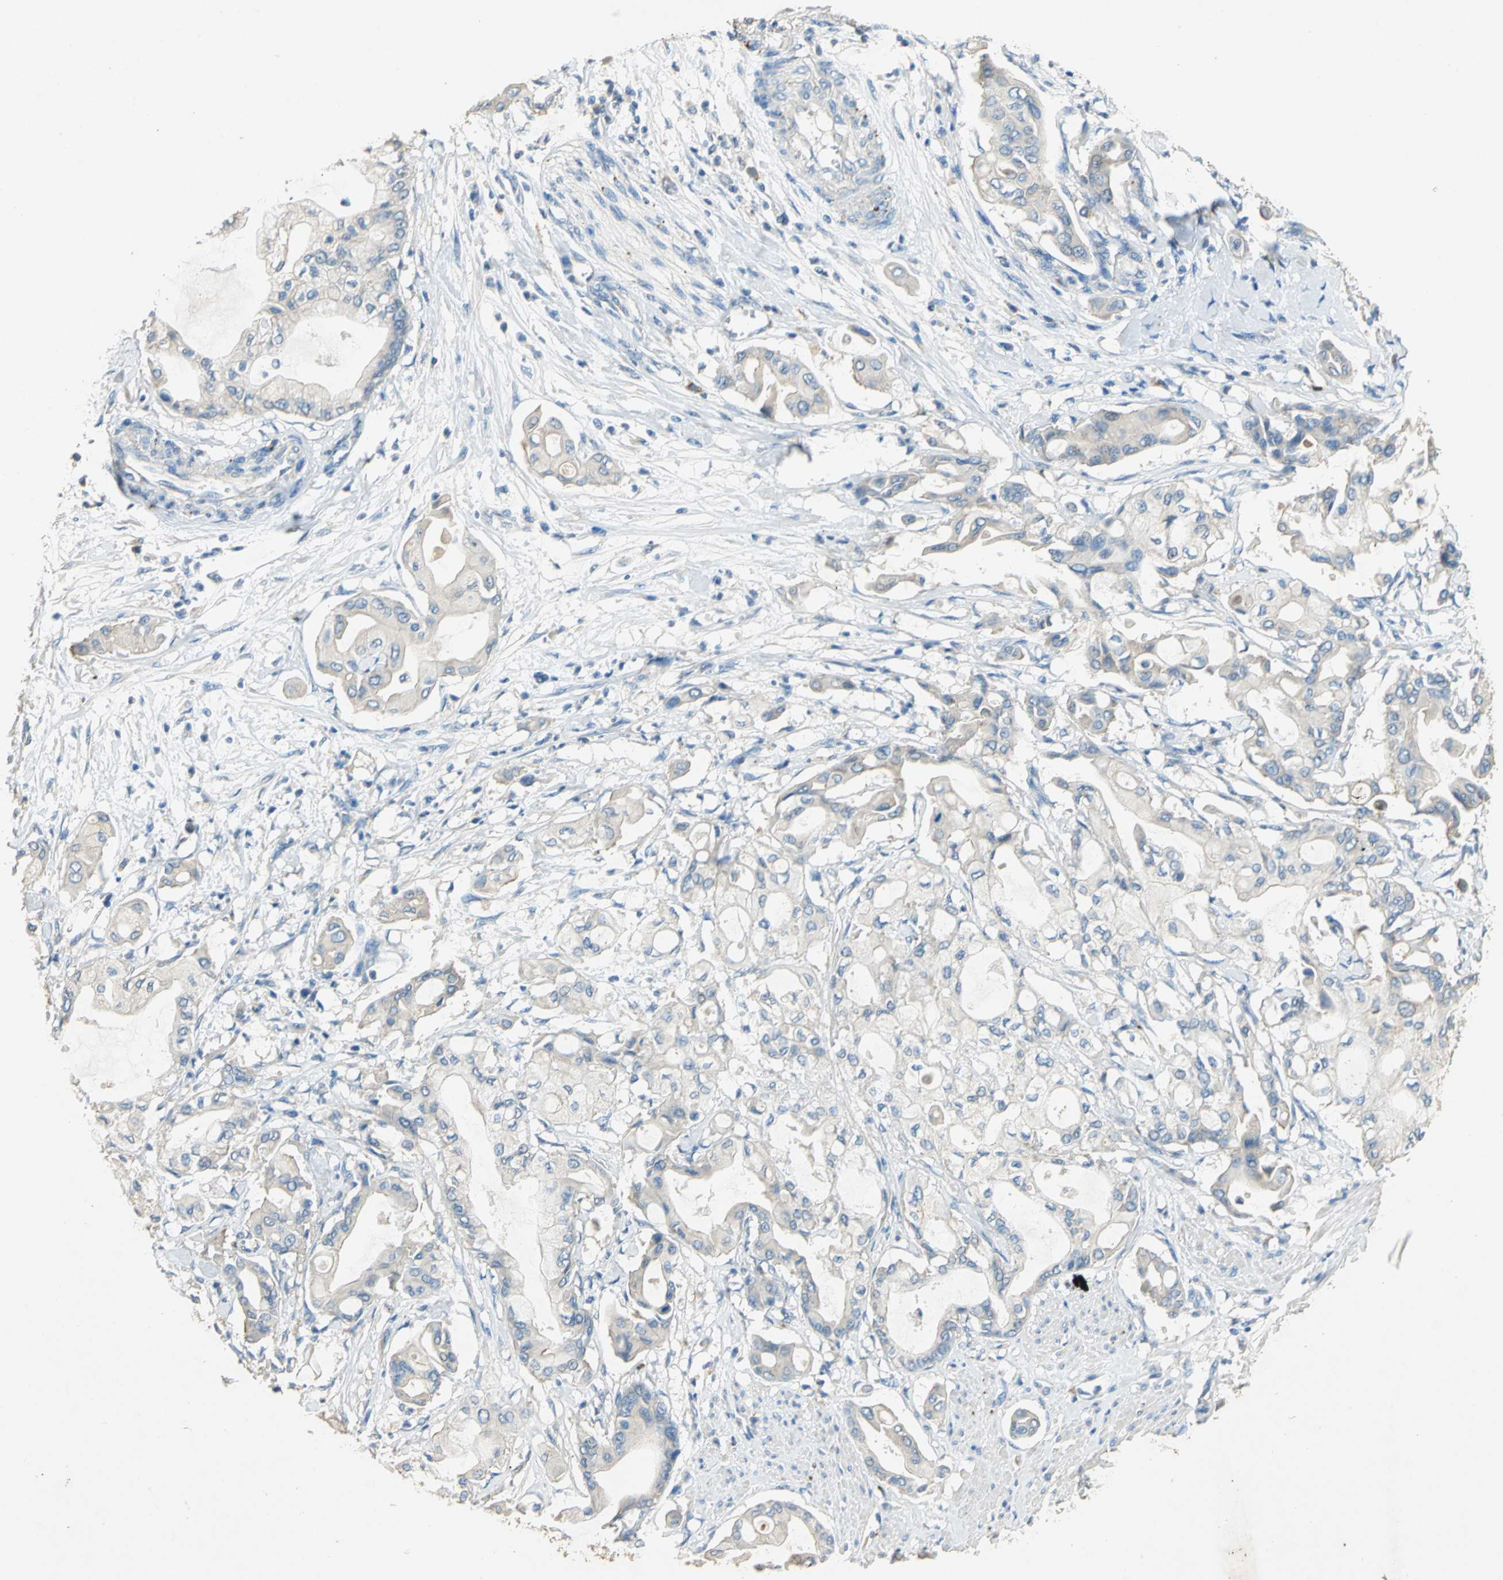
{"staining": {"intensity": "weak", "quantity": ">75%", "location": "cytoplasmic/membranous"}, "tissue": "pancreatic cancer", "cell_type": "Tumor cells", "image_type": "cancer", "snomed": [{"axis": "morphology", "description": "Adenocarcinoma, NOS"}, {"axis": "morphology", "description": "Adenocarcinoma, metastatic, NOS"}, {"axis": "topography", "description": "Lymph node"}, {"axis": "topography", "description": "Pancreas"}, {"axis": "topography", "description": "Duodenum"}], "caption": "This photomicrograph exhibits pancreatic cancer stained with immunohistochemistry (IHC) to label a protein in brown. The cytoplasmic/membranous of tumor cells show weak positivity for the protein. Nuclei are counter-stained blue.", "gene": "ADAMTS5", "patient": {"sex": "female", "age": 64}}